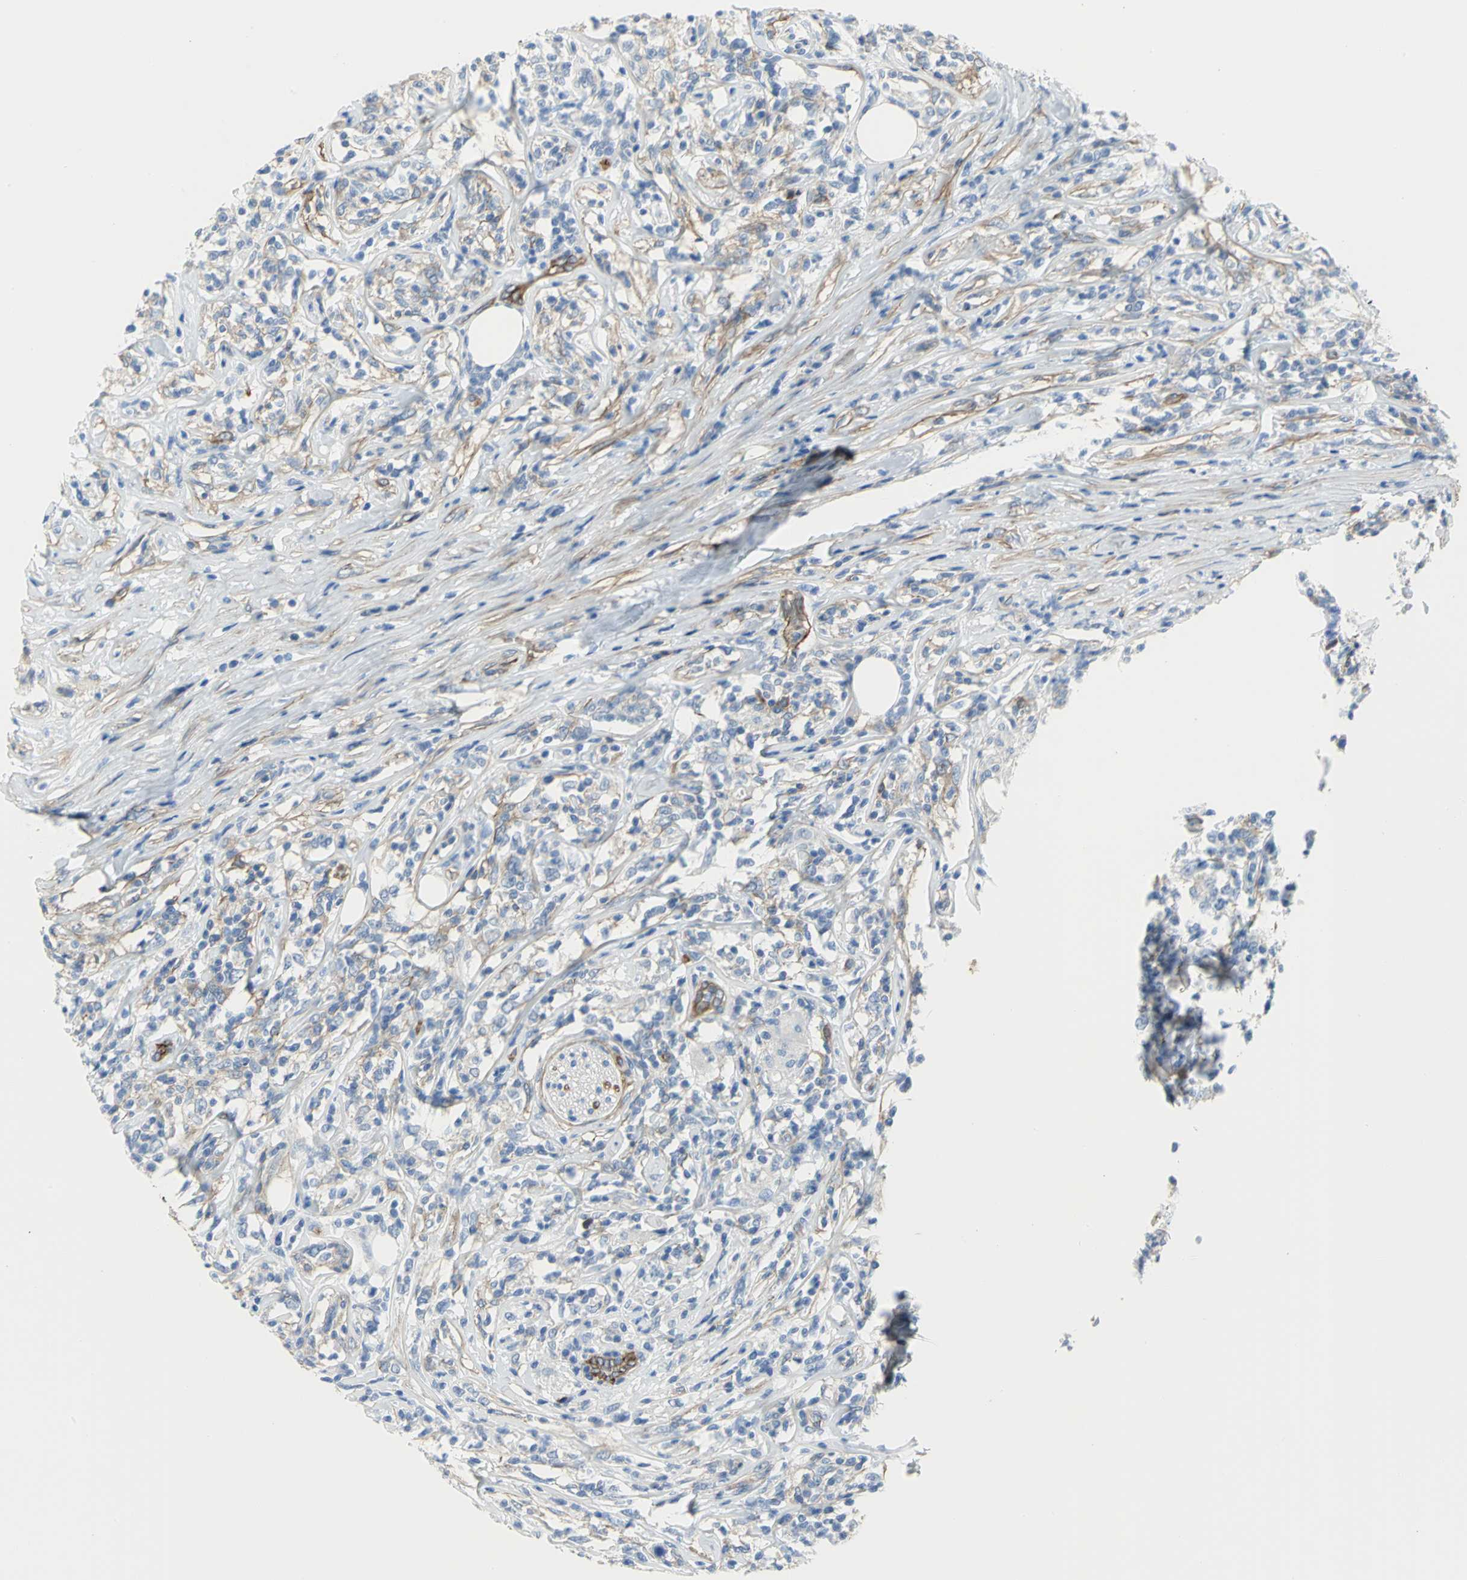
{"staining": {"intensity": "negative", "quantity": "none", "location": "none"}, "tissue": "lymphoma", "cell_type": "Tumor cells", "image_type": "cancer", "snomed": [{"axis": "morphology", "description": "Malignant lymphoma, non-Hodgkin's type, High grade"}, {"axis": "topography", "description": "Lymph node"}], "caption": "This is an immunohistochemistry micrograph of lymphoma. There is no positivity in tumor cells.", "gene": "FLNB", "patient": {"sex": "female", "age": 84}}